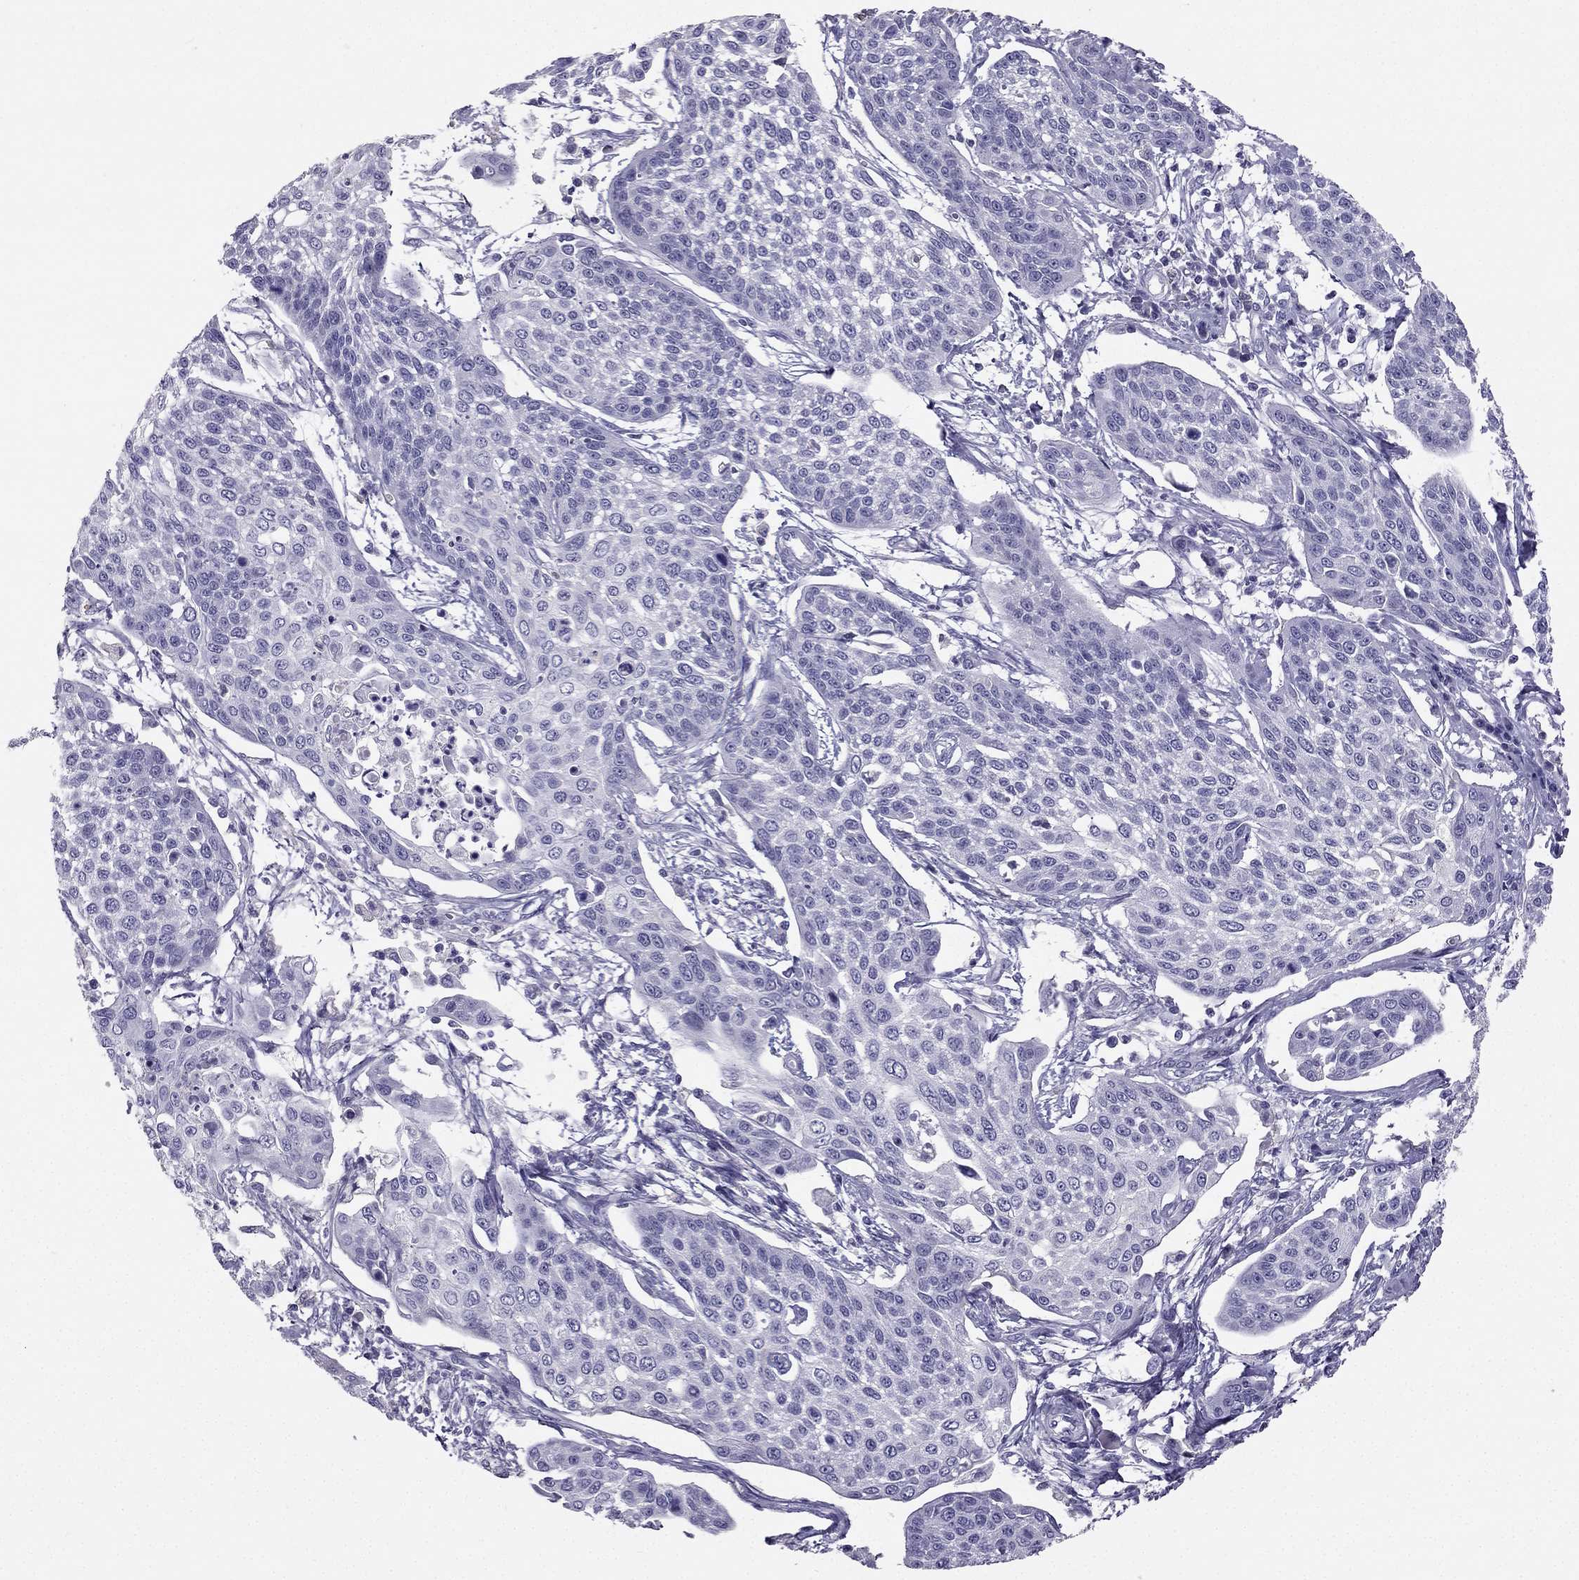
{"staining": {"intensity": "negative", "quantity": "none", "location": "none"}, "tissue": "cervical cancer", "cell_type": "Tumor cells", "image_type": "cancer", "snomed": [{"axis": "morphology", "description": "Squamous cell carcinoma, NOS"}, {"axis": "topography", "description": "Cervix"}], "caption": "Human cervical cancer stained for a protein using immunohistochemistry (IHC) reveals no expression in tumor cells.", "gene": "LMTK3", "patient": {"sex": "female", "age": 34}}